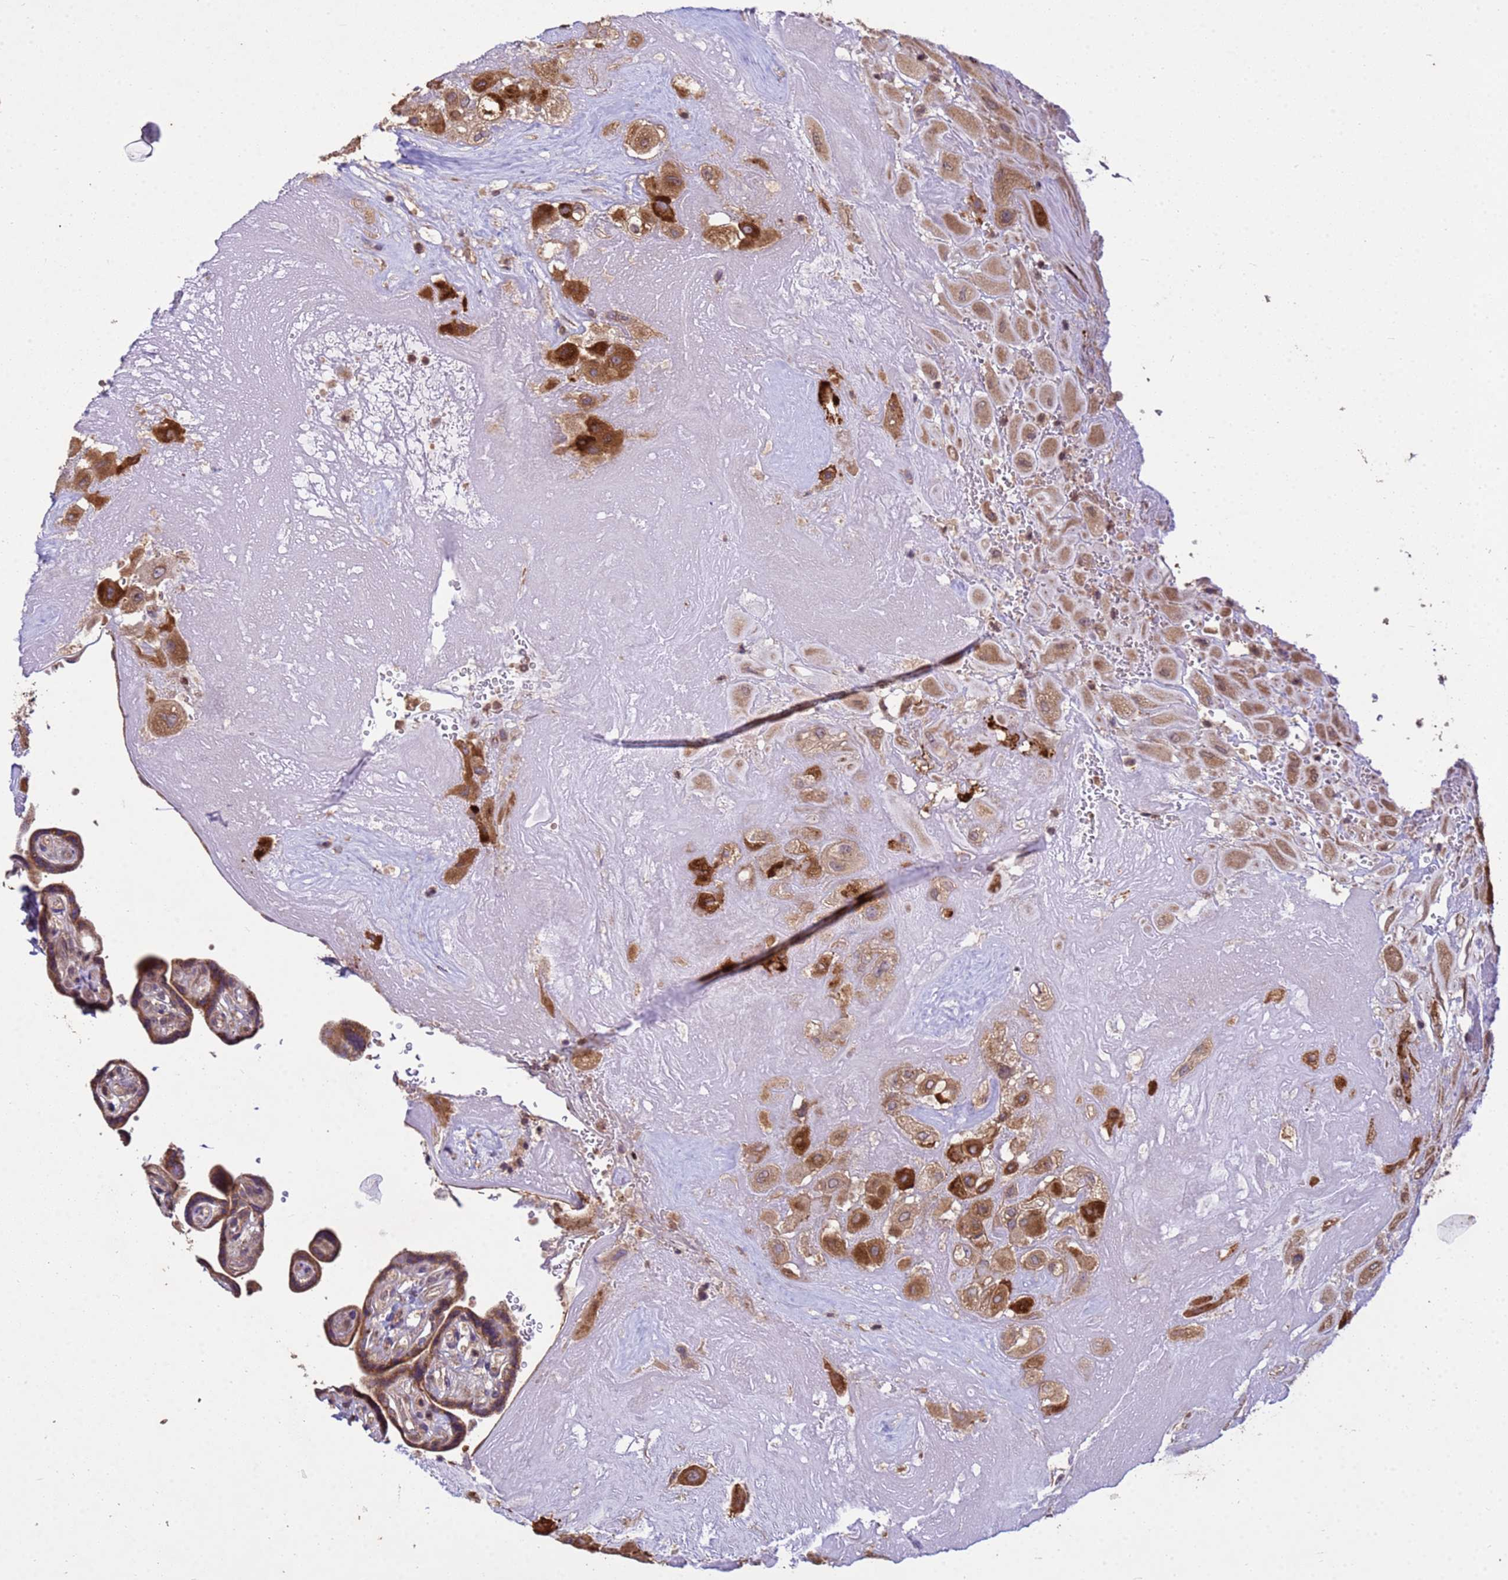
{"staining": {"intensity": "moderate", "quantity": ">75%", "location": "cytoplasmic/membranous"}, "tissue": "placenta", "cell_type": "Decidual cells", "image_type": "normal", "snomed": [{"axis": "morphology", "description": "Normal tissue, NOS"}, {"axis": "topography", "description": "Placenta"}], "caption": "This photomicrograph displays IHC staining of unremarkable placenta, with medium moderate cytoplasmic/membranous positivity in approximately >75% of decidual cells.", "gene": "P2RX7", "patient": {"sex": "female", "age": 32}}